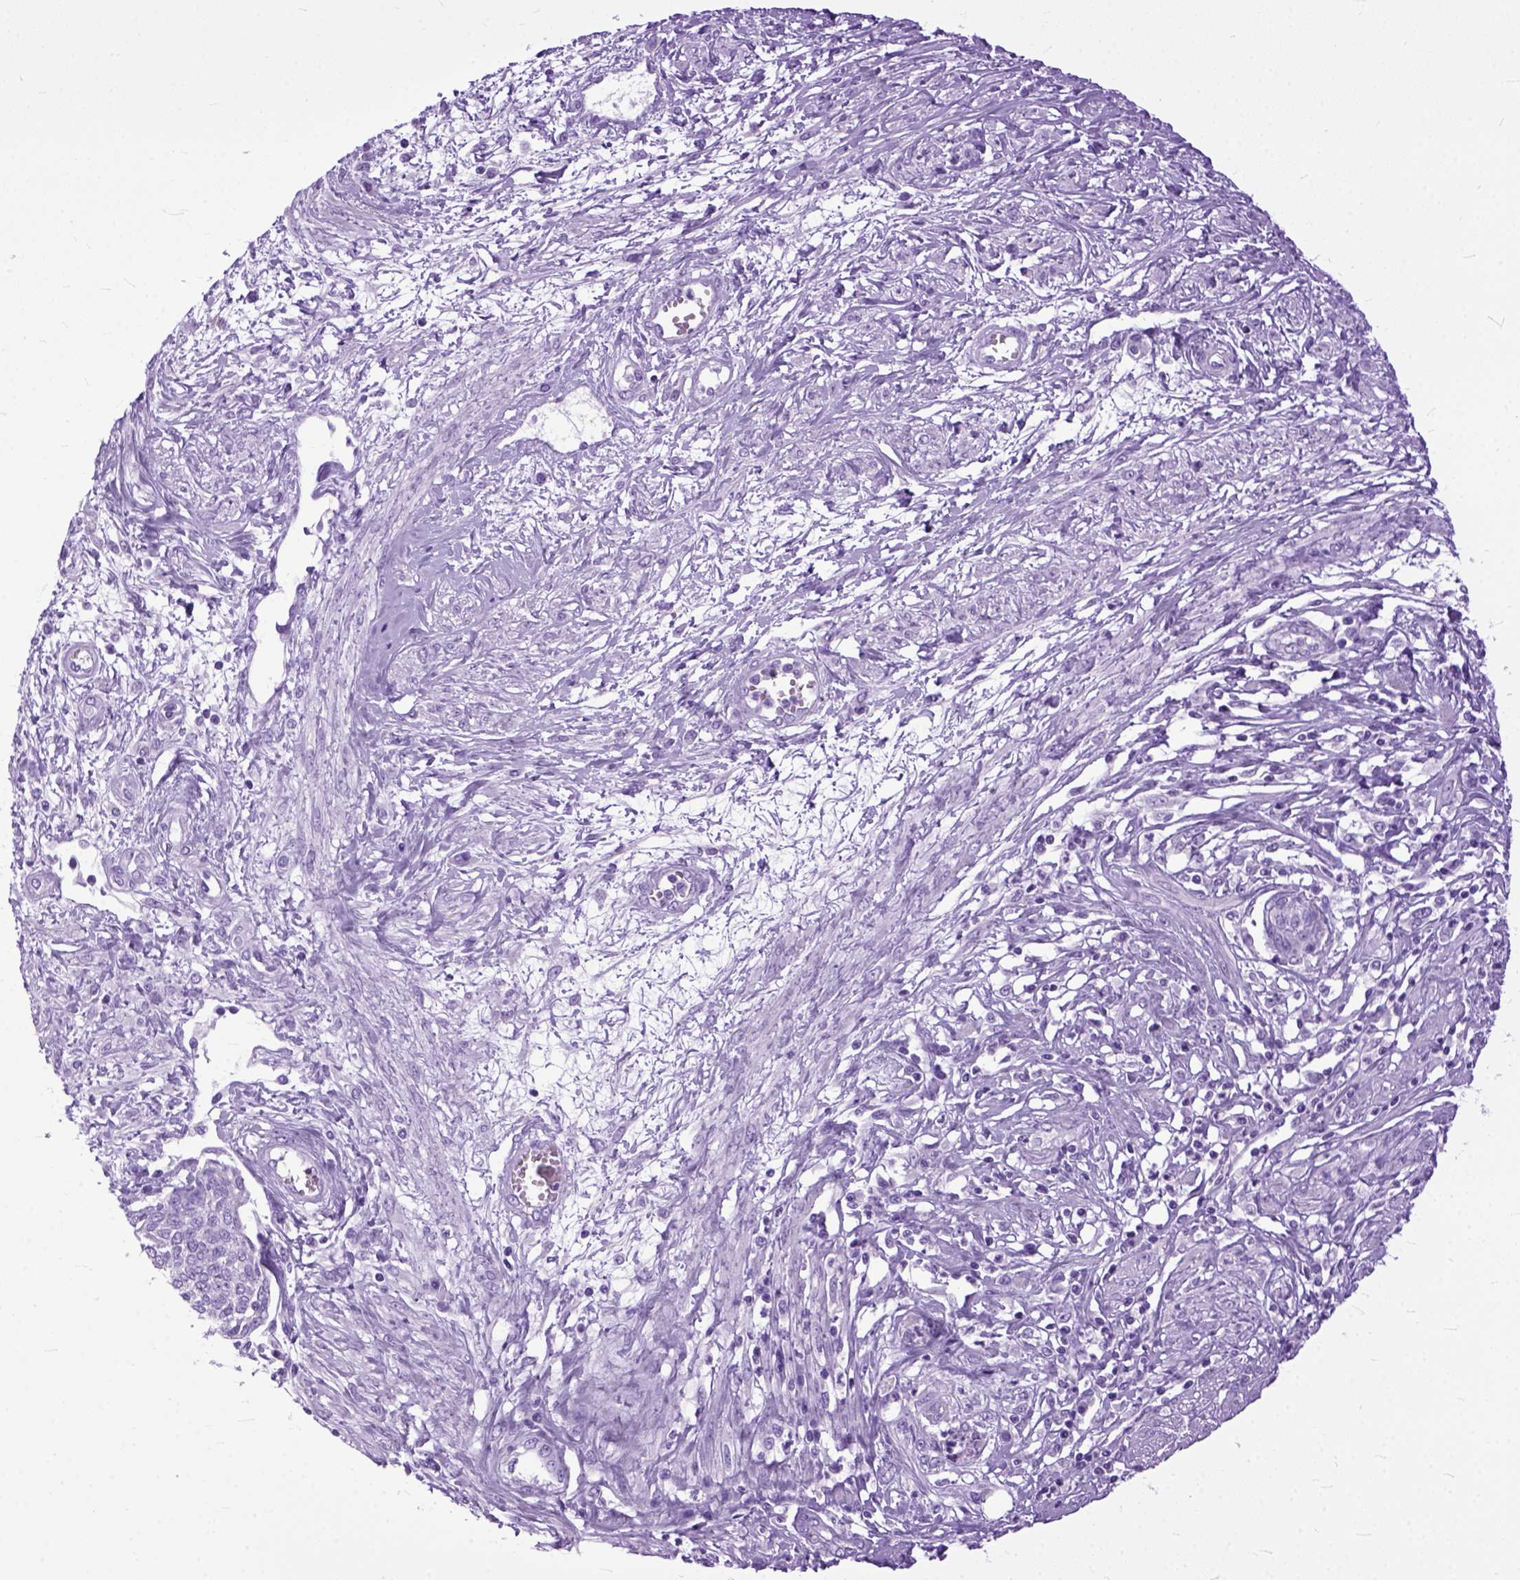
{"staining": {"intensity": "negative", "quantity": "none", "location": "none"}, "tissue": "cervical cancer", "cell_type": "Tumor cells", "image_type": "cancer", "snomed": [{"axis": "morphology", "description": "Squamous cell carcinoma, NOS"}, {"axis": "topography", "description": "Cervix"}], "caption": "An immunohistochemistry (IHC) photomicrograph of cervical cancer is shown. There is no staining in tumor cells of cervical cancer.", "gene": "GNGT1", "patient": {"sex": "female", "age": 34}}